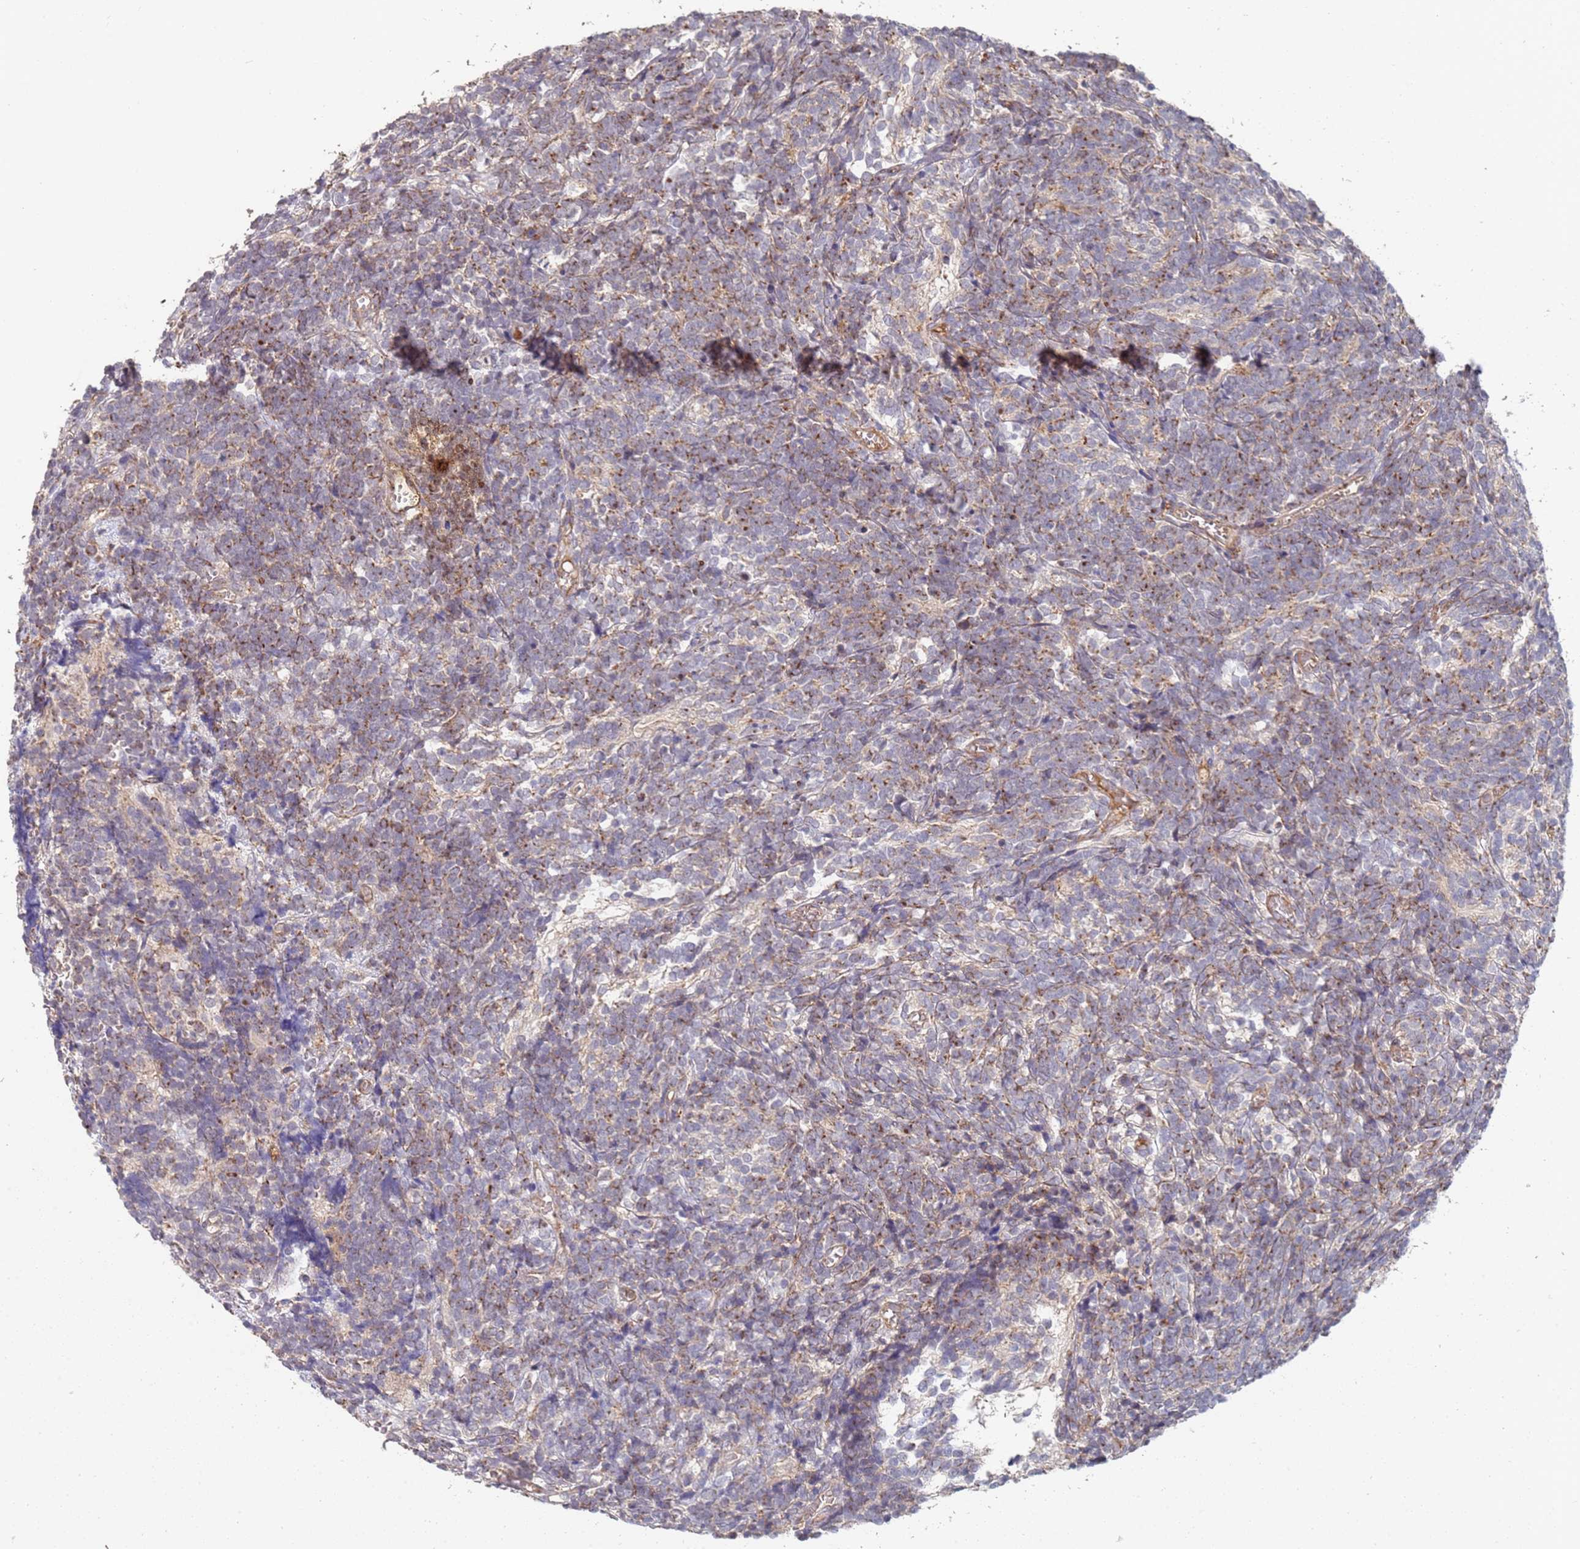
{"staining": {"intensity": "weak", "quantity": "<25%", "location": "cytoplasmic/membranous"}, "tissue": "glioma", "cell_type": "Tumor cells", "image_type": "cancer", "snomed": [{"axis": "morphology", "description": "Glioma, malignant, Low grade"}, {"axis": "topography", "description": "Brain"}], "caption": "Glioma was stained to show a protein in brown. There is no significant staining in tumor cells. (DAB (3,3'-diaminobenzidine) IHC with hematoxylin counter stain).", "gene": "ABCB6", "patient": {"sex": "female", "age": 1}}